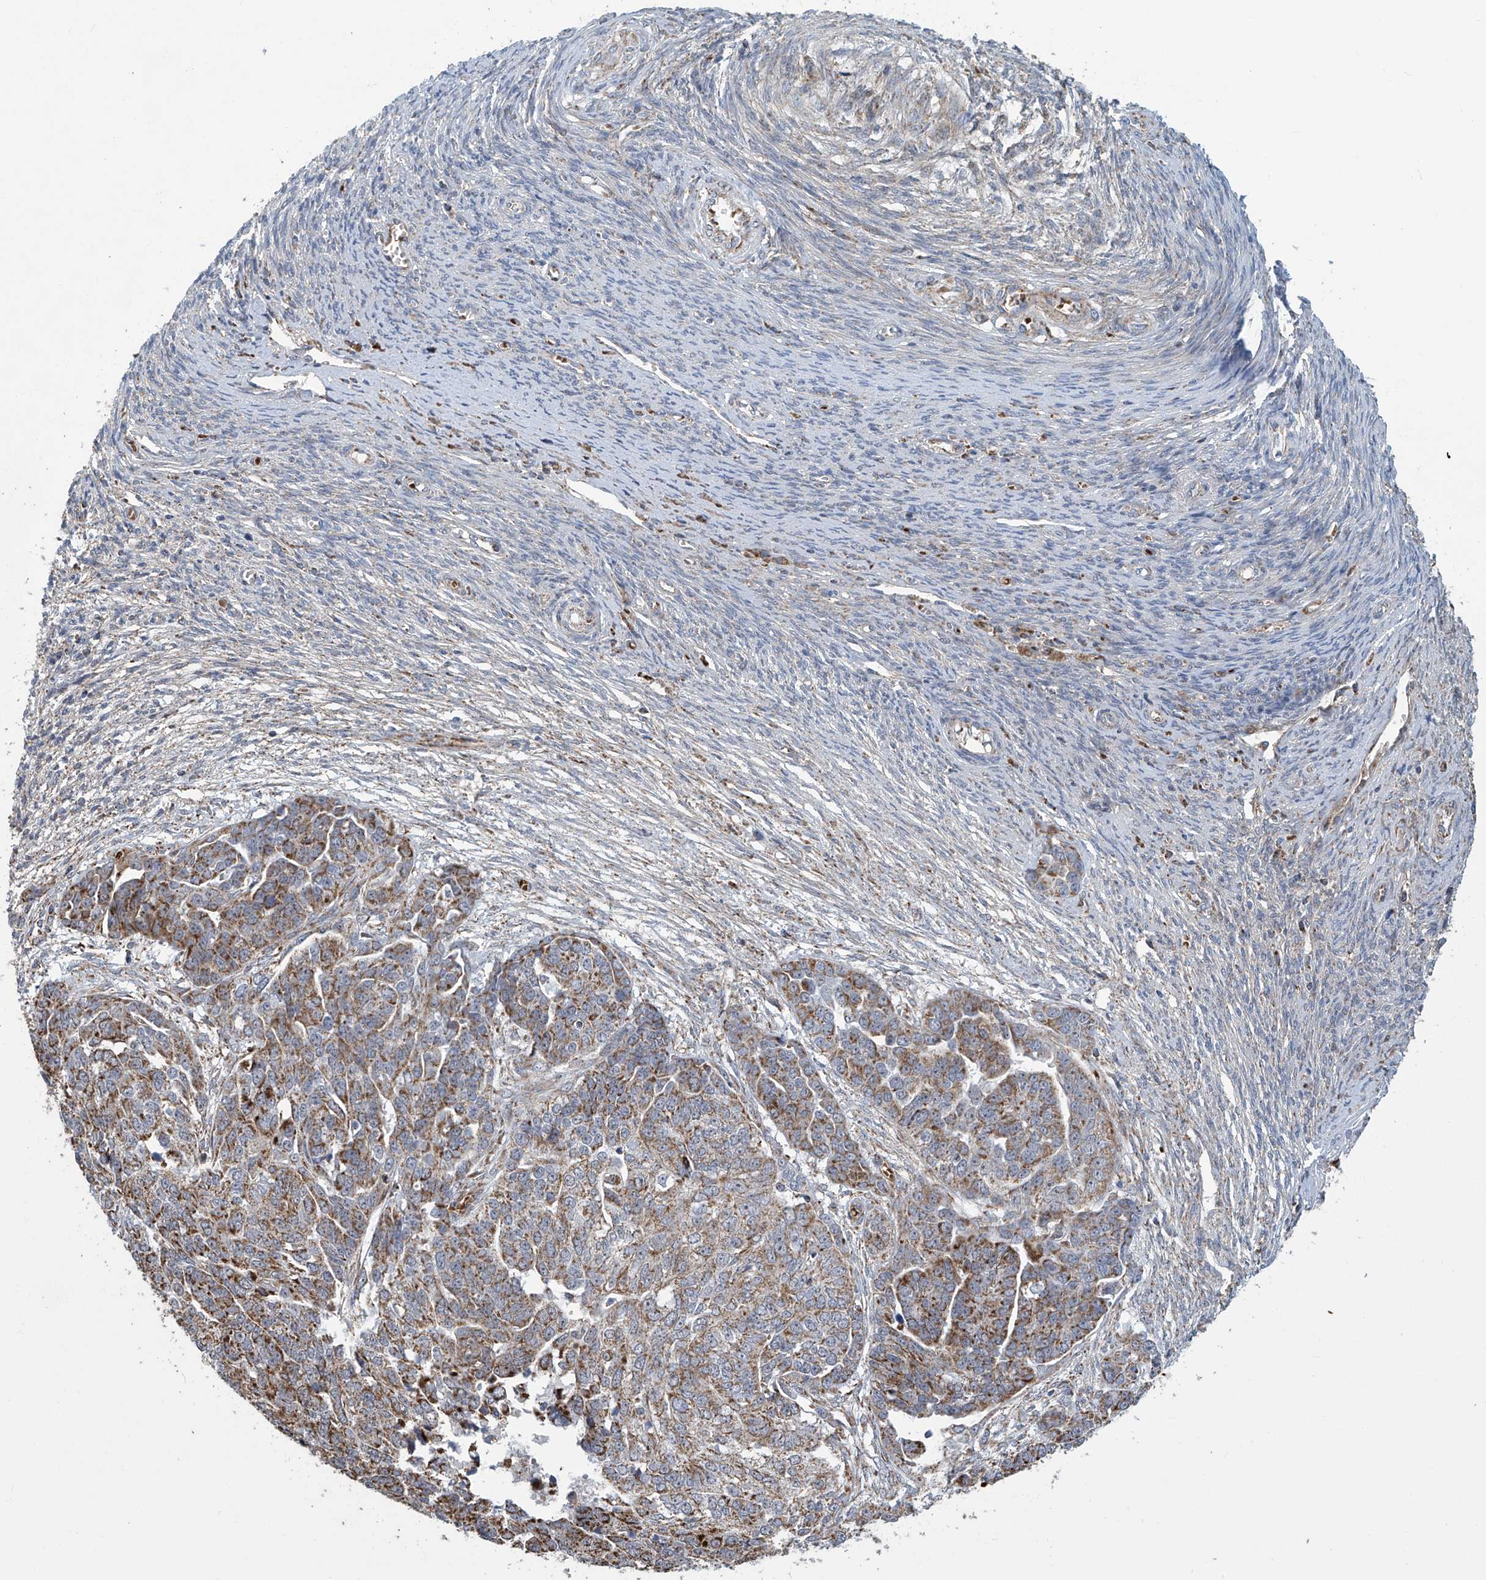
{"staining": {"intensity": "moderate", "quantity": ">75%", "location": "cytoplasmic/membranous"}, "tissue": "ovarian cancer", "cell_type": "Tumor cells", "image_type": "cancer", "snomed": [{"axis": "morphology", "description": "Cystadenocarcinoma, serous, NOS"}, {"axis": "topography", "description": "Ovary"}], "caption": "Immunohistochemistry staining of ovarian serous cystadenocarcinoma, which demonstrates medium levels of moderate cytoplasmic/membranous expression in approximately >75% of tumor cells indicating moderate cytoplasmic/membranous protein positivity. The staining was performed using DAB (3,3'-diaminobenzidine) (brown) for protein detection and nuclei were counterstained in hematoxylin (blue).", "gene": "COMMD1", "patient": {"sex": "female", "age": 44}}